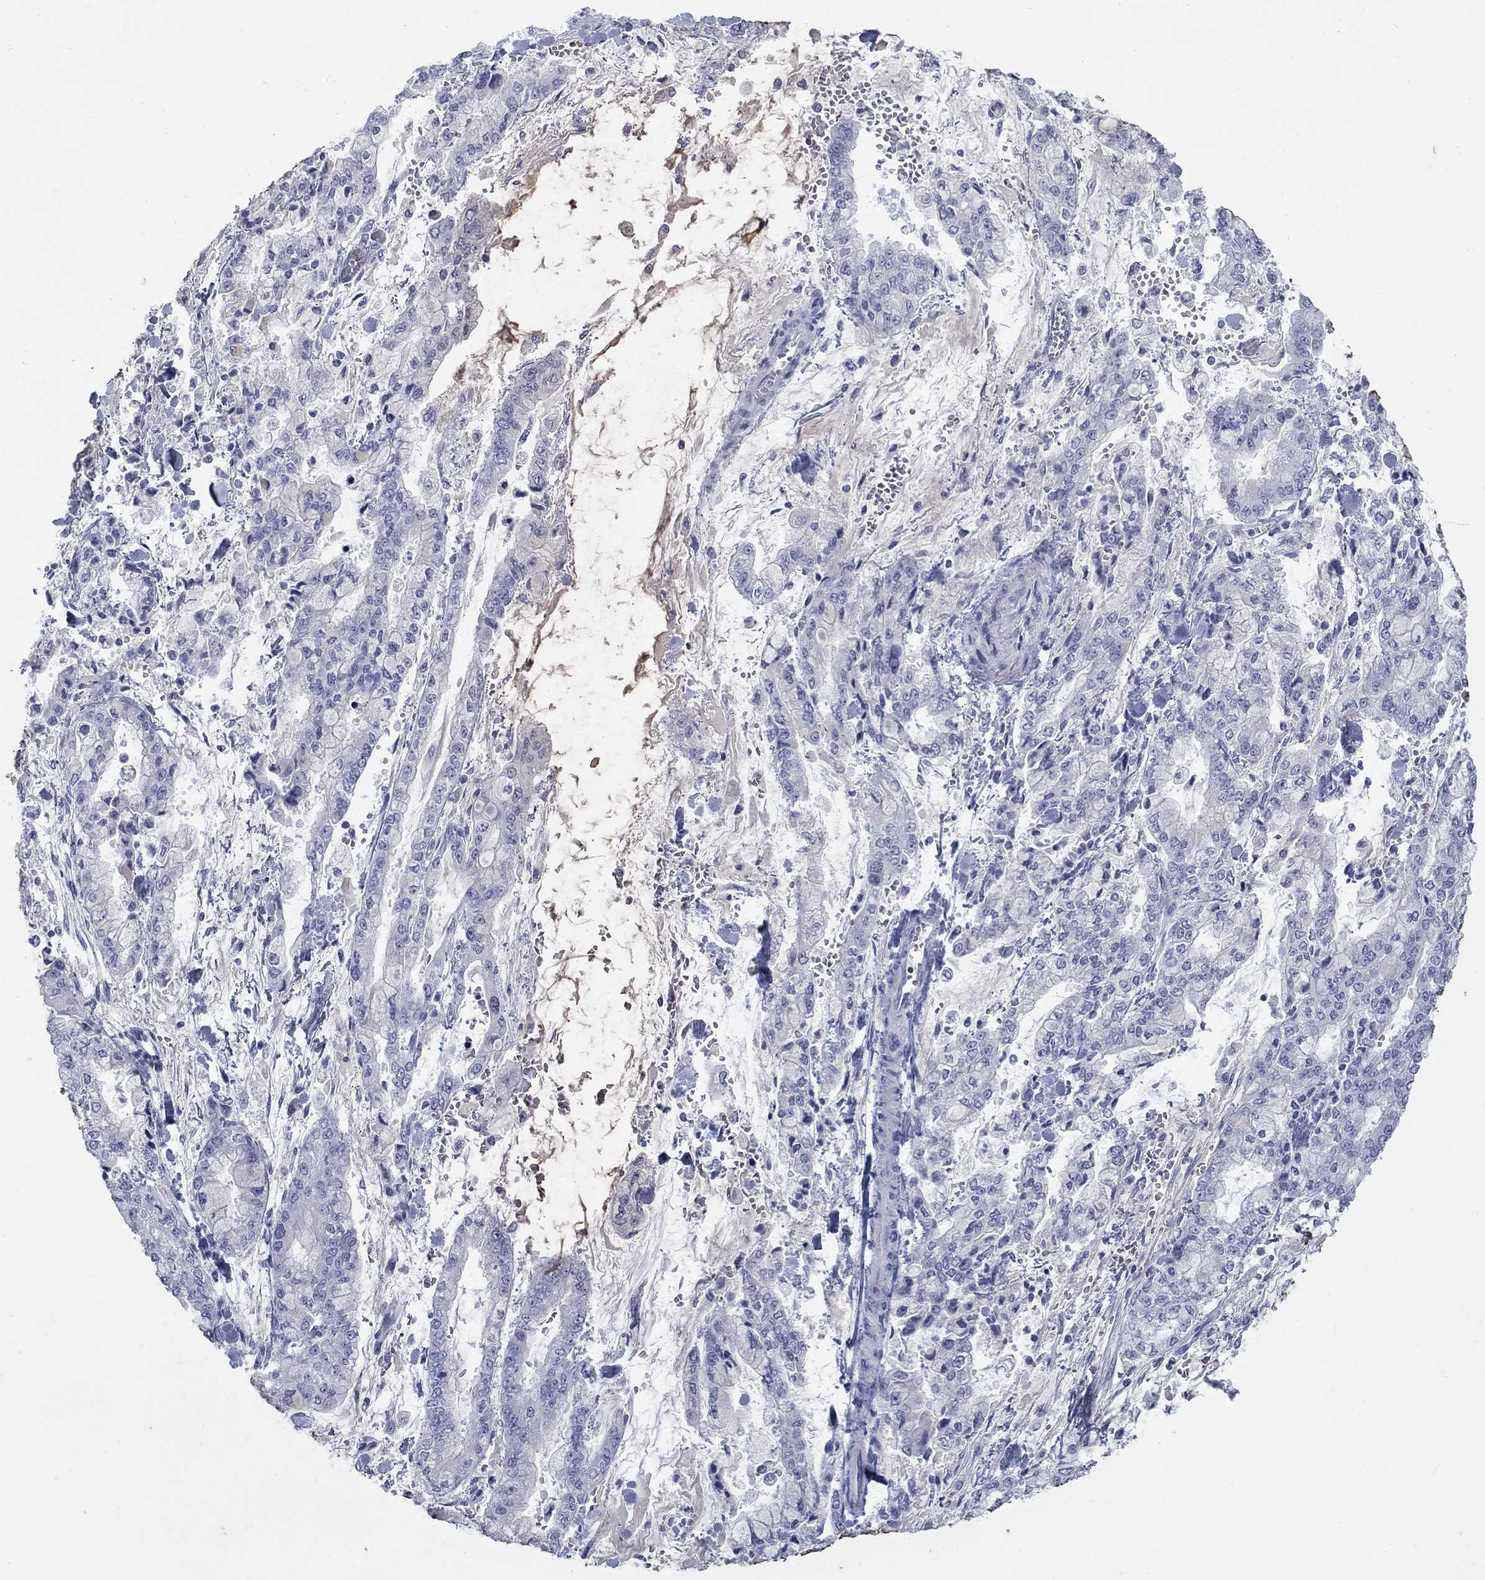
{"staining": {"intensity": "negative", "quantity": "none", "location": "none"}, "tissue": "stomach cancer", "cell_type": "Tumor cells", "image_type": "cancer", "snomed": [{"axis": "morphology", "description": "Normal tissue, NOS"}, {"axis": "morphology", "description": "Adenocarcinoma, NOS"}, {"axis": "topography", "description": "Stomach, upper"}, {"axis": "topography", "description": "Stomach"}], "caption": "Tumor cells are negative for brown protein staining in stomach cancer (adenocarcinoma).", "gene": "RFTN2", "patient": {"sex": "male", "age": 76}}